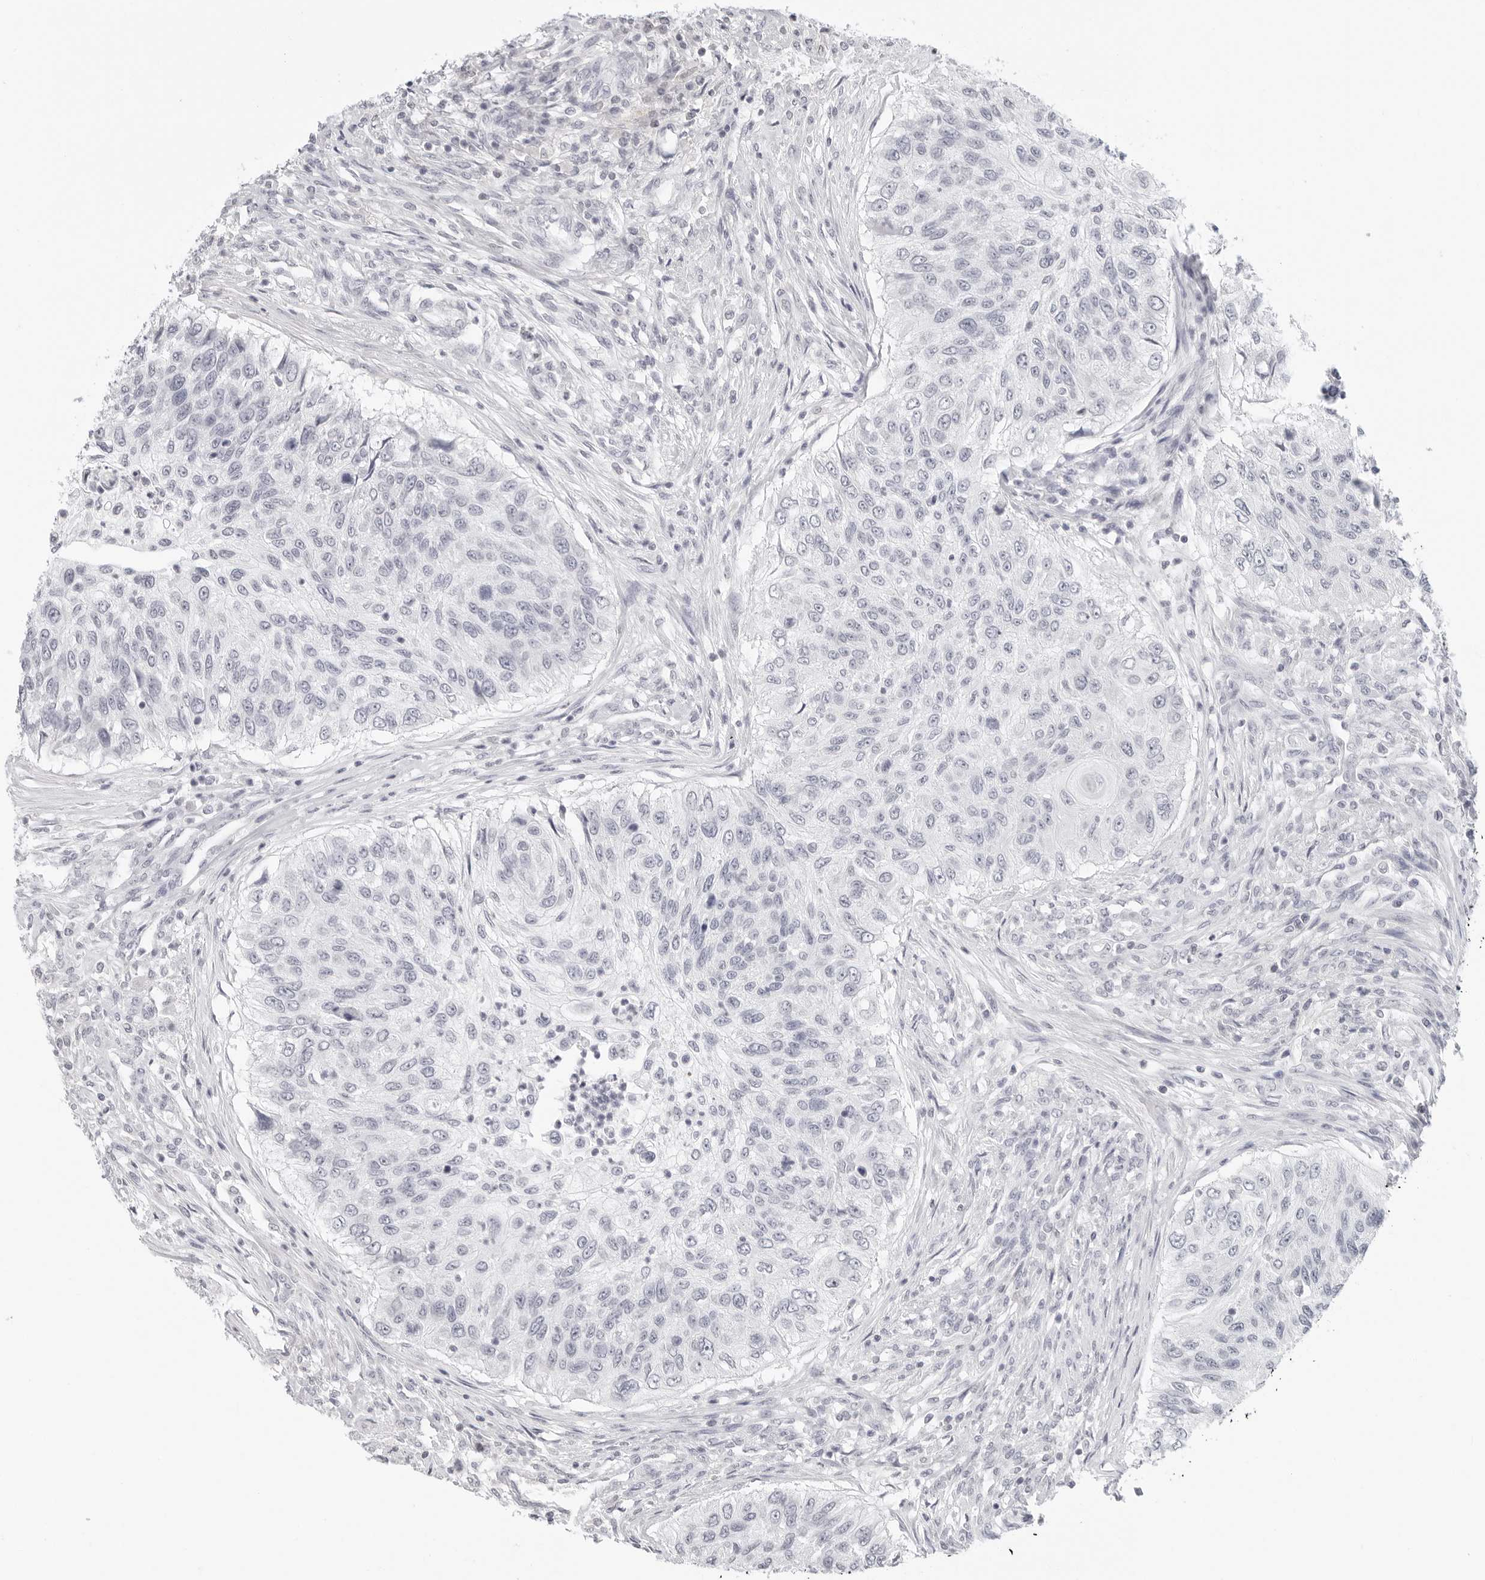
{"staining": {"intensity": "negative", "quantity": "none", "location": "none"}, "tissue": "urothelial cancer", "cell_type": "Tumor cells", "image_type": "cancer", "snomed": [{"axis": "morphology", "description": "Urothelial carcinoma, High grade"}, {"axis": "topography", "description": "Urinary bladder"}], "caption": "This histopathology image is of high-grade urothelial carcinoma stained with immunohistochemistry to label a protein in brown with the nuclei are counter-stained blue. There is no positivity in tumor cells.", "gene": "EDN2", "patient": {"sex": "female", "age": 60}}